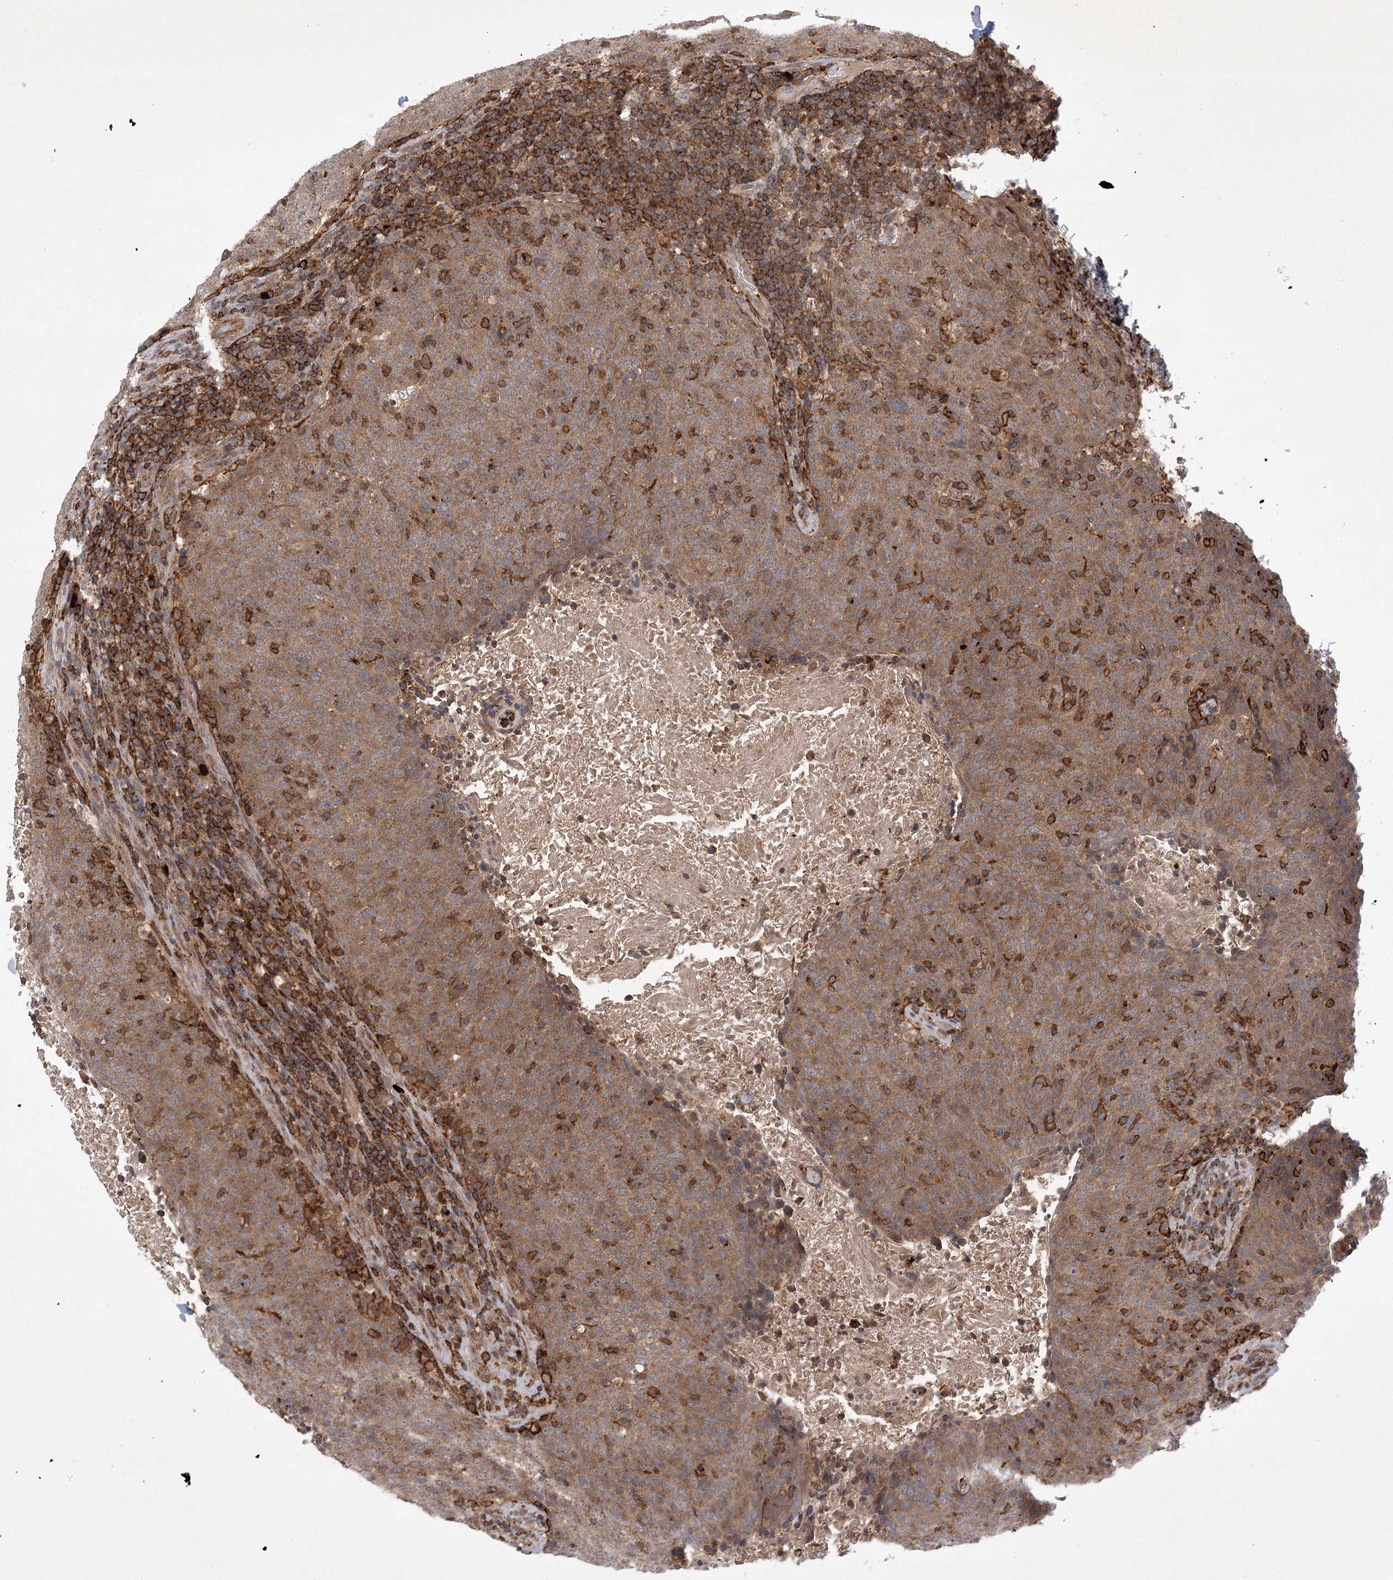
{"staining": {"intensity": "moderate", "quantity": ">75%", "location": "cytoplasmic/membranous"}, "tissue": "head and neck cancer", "cell_type": "Tumor cells", "image_type": "cancer", "snomed": [{"axis": "morphology", "description": "Squamous cell carcinoma, NOS"}, {"axis": "morphology", "description": "Squamous cell carcinoma, metastatic, NOS"}, {"axis": "topography", "description": "Lymph node"}, {"axis": "topography", "description": "Head-Neck"}], "caption": "Approximately >75% of tumor cells in human head and neck cancer (metastatic squamous cell carcinoma) show moderate cytoplasmic/membranous protein staining as visualized by brown immunohistochemical staining.", "gene": "MEPE", "patient": {"sex": "male", "age": 62}}